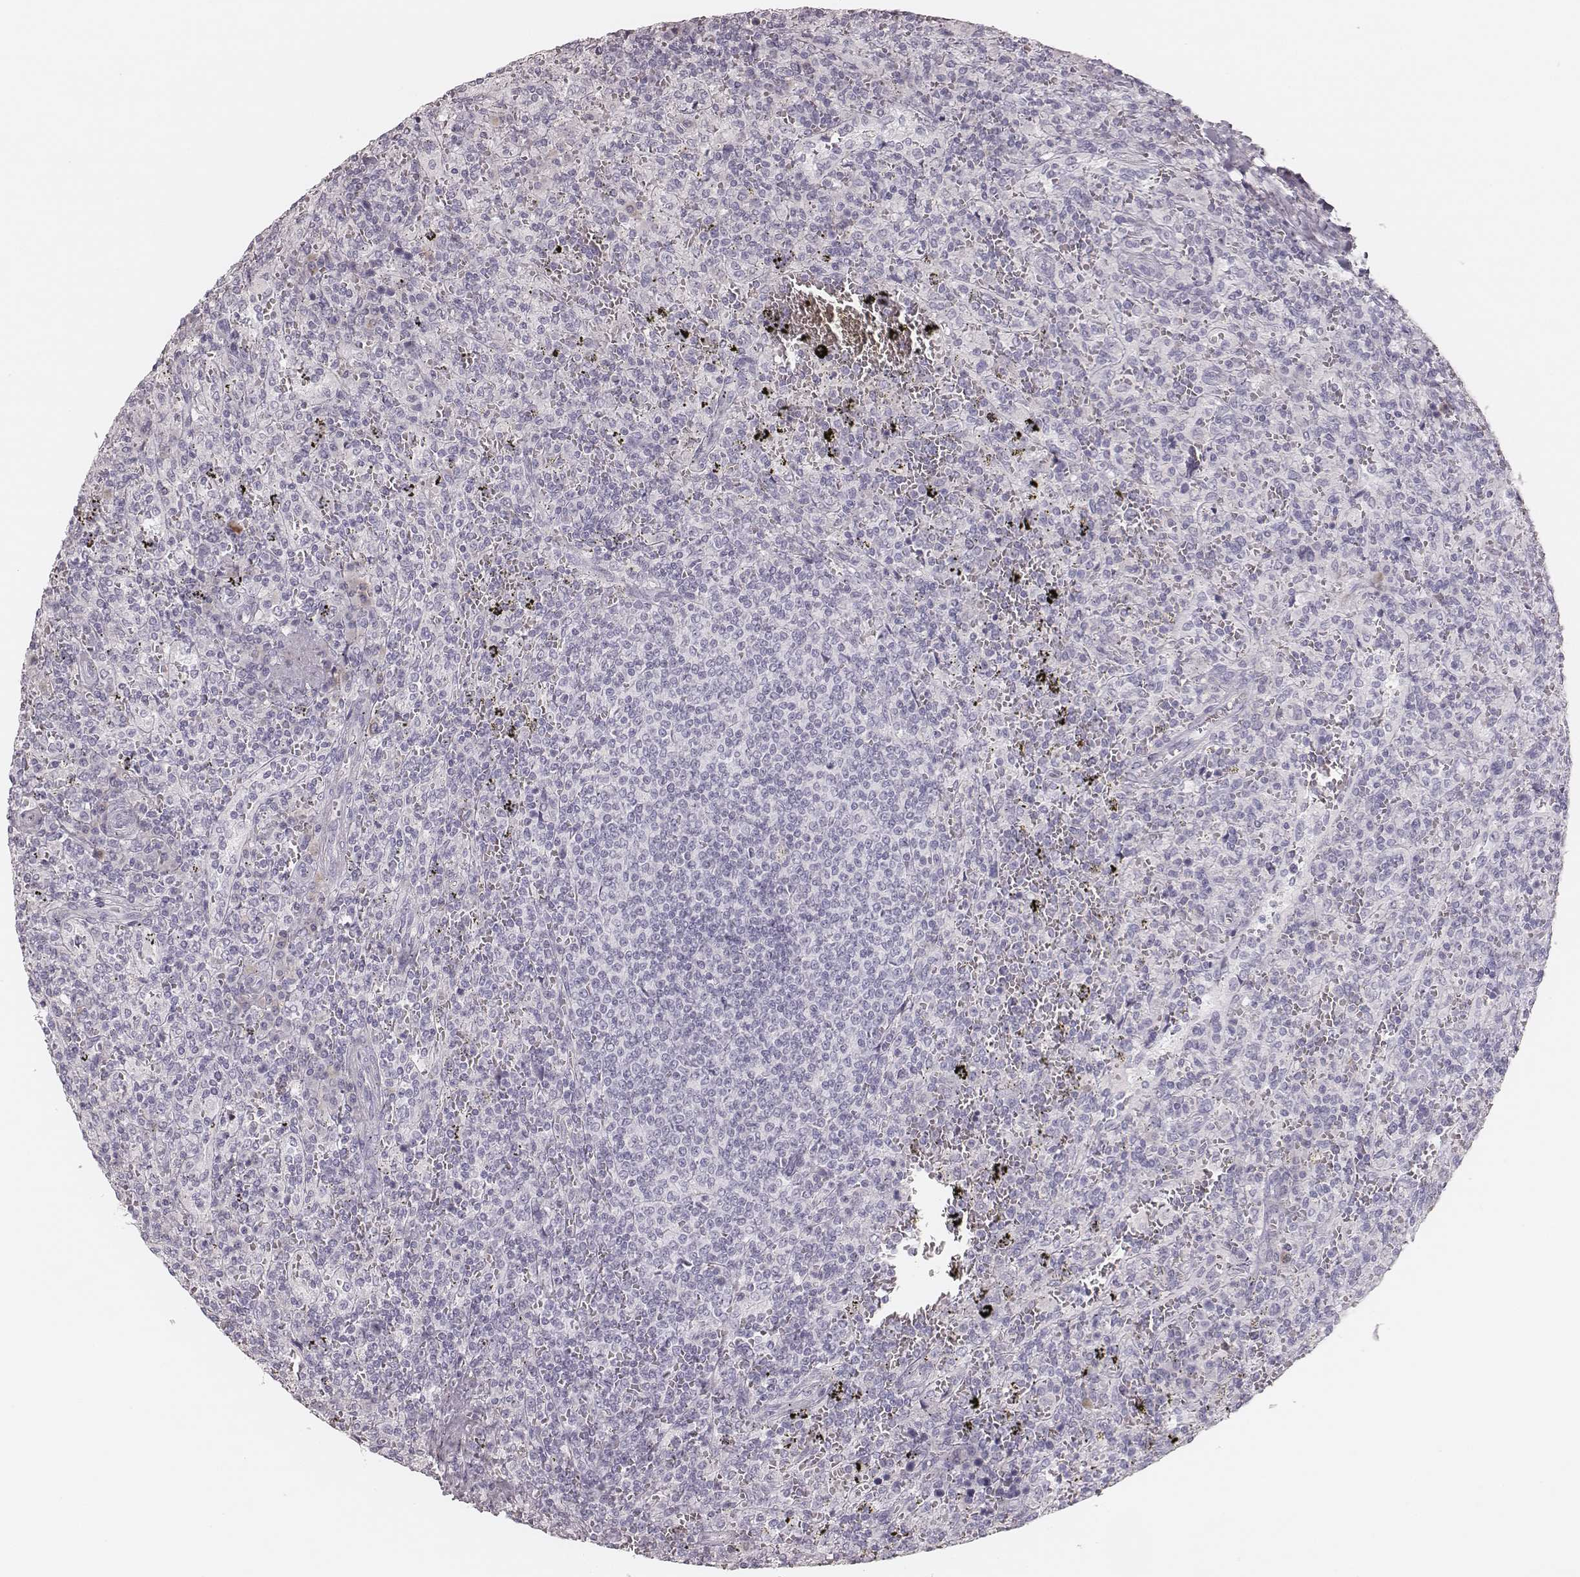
{"staining": {"intensity": "negative", "quantity": "none", "location": "none"}, "tissue": "lymphoma", "cell_type": "Tumor cells", "image_type": "cancer", "snomed": [{"axis": "morphology", "description": "Malignant lymphoma, non-Hodgkin's type, Low grade"}, {"axis": "topography", "description": "Spleen"}], "caption": "An image of lymphoma stained for a protein shows no brown staining in tumor cells.", "gene": "KRT82", "patient": {"sex": "male", "age": 62}}